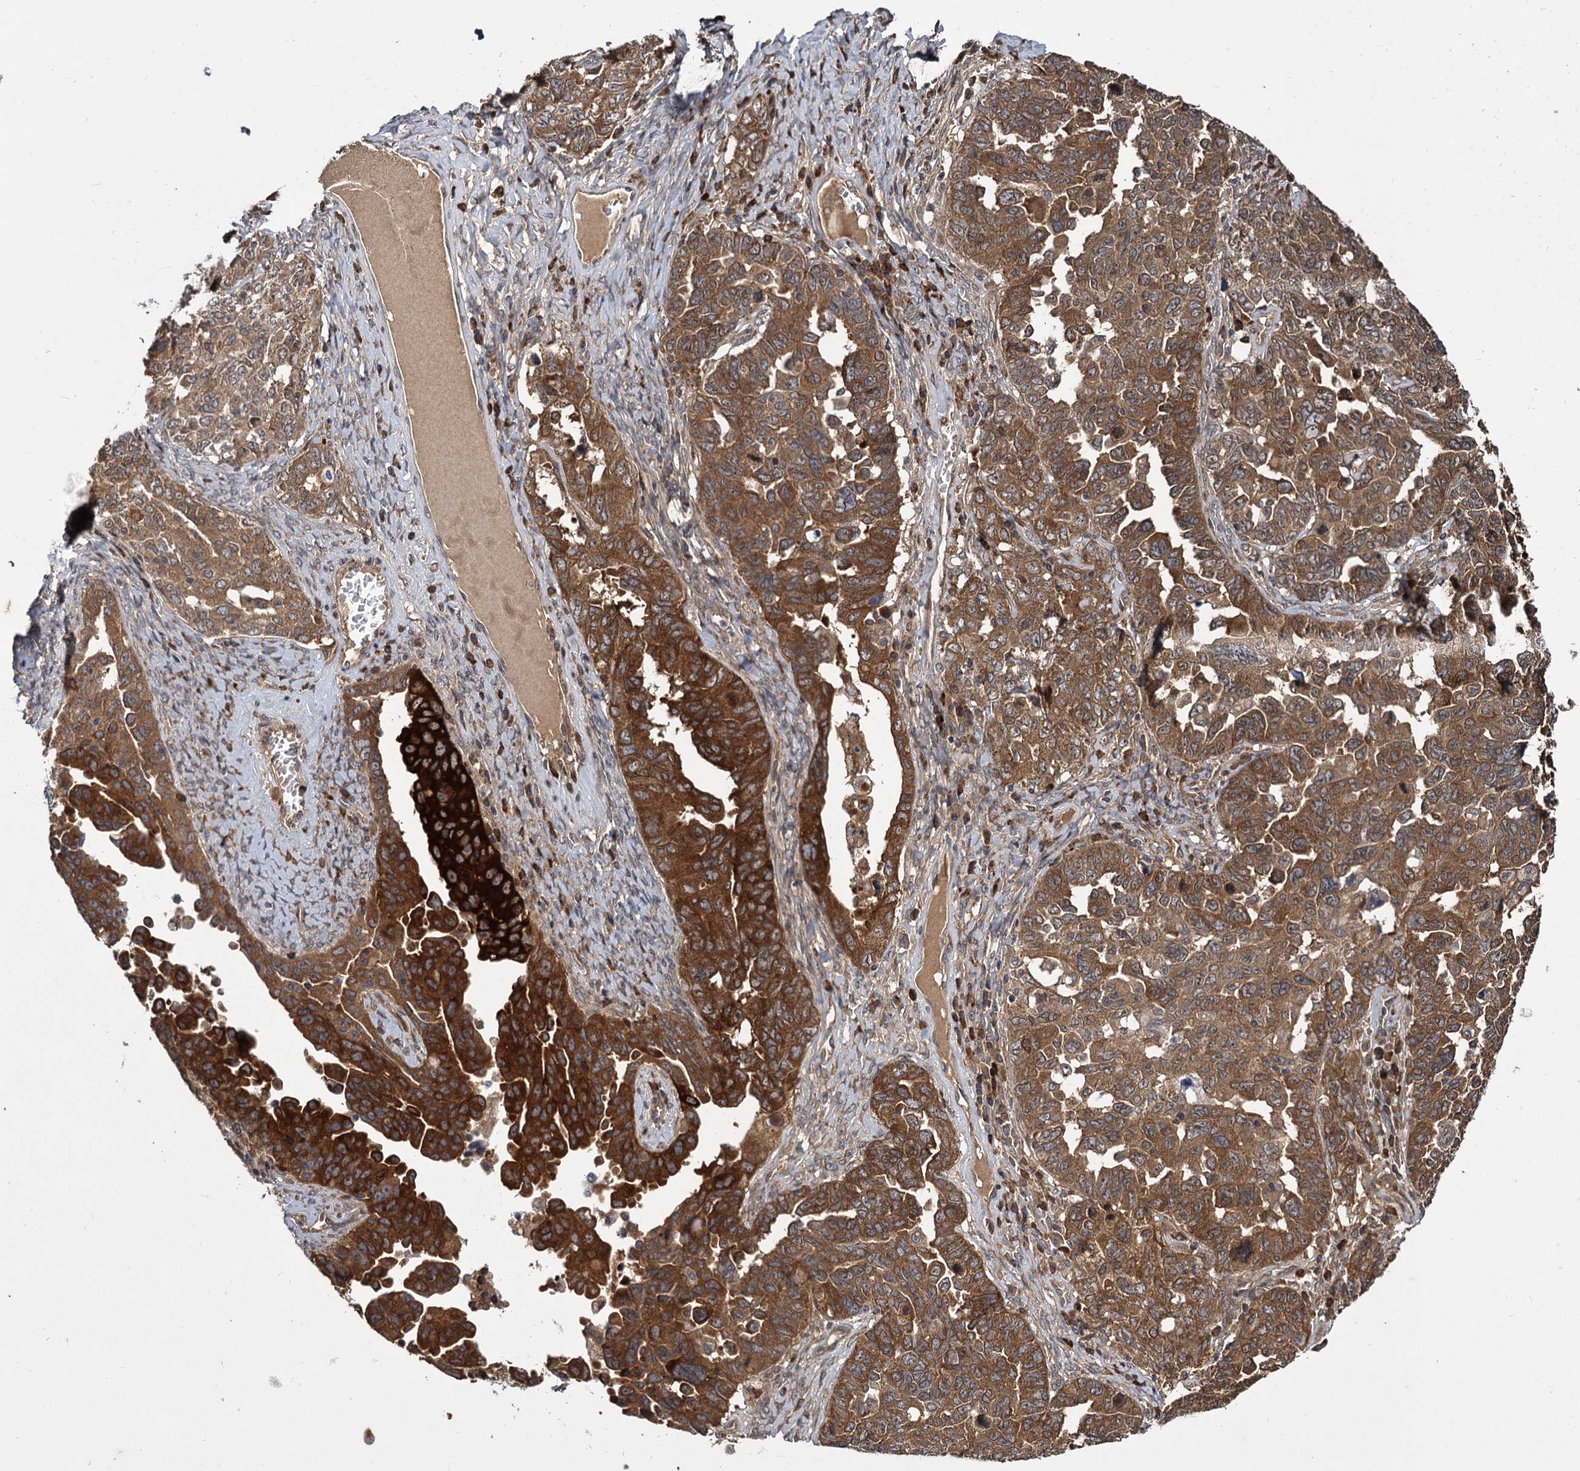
{"staining": {"intensity": "strong", "quantity": ">75%", "location": "cytoplasmic/membranous"}, "tissue": "ovarian cancer", "cell_type": "Tumor cells", "image_type": "cancer", "snomed": [{"axis": "morphology", "description": "Carcinoma, endometroid"}, {"axis": "topography", "description": "Ovary"}], "caption": "Immunohistochemistry (IHC) staining of ovarian cancer (endometroid carcinoma), which exhibits high levels of strong cytoplasmic/membranous positivity in approximately >75% of tumor cells indicating strong cytoplasmic/membranous protein expression. The staining was performed using DAB (brown) for protein detection and nuclei were counterstained in hematoxylin (blue).", "gene": "INPPL1", "patient": {"sex": "female", "age": 62}}